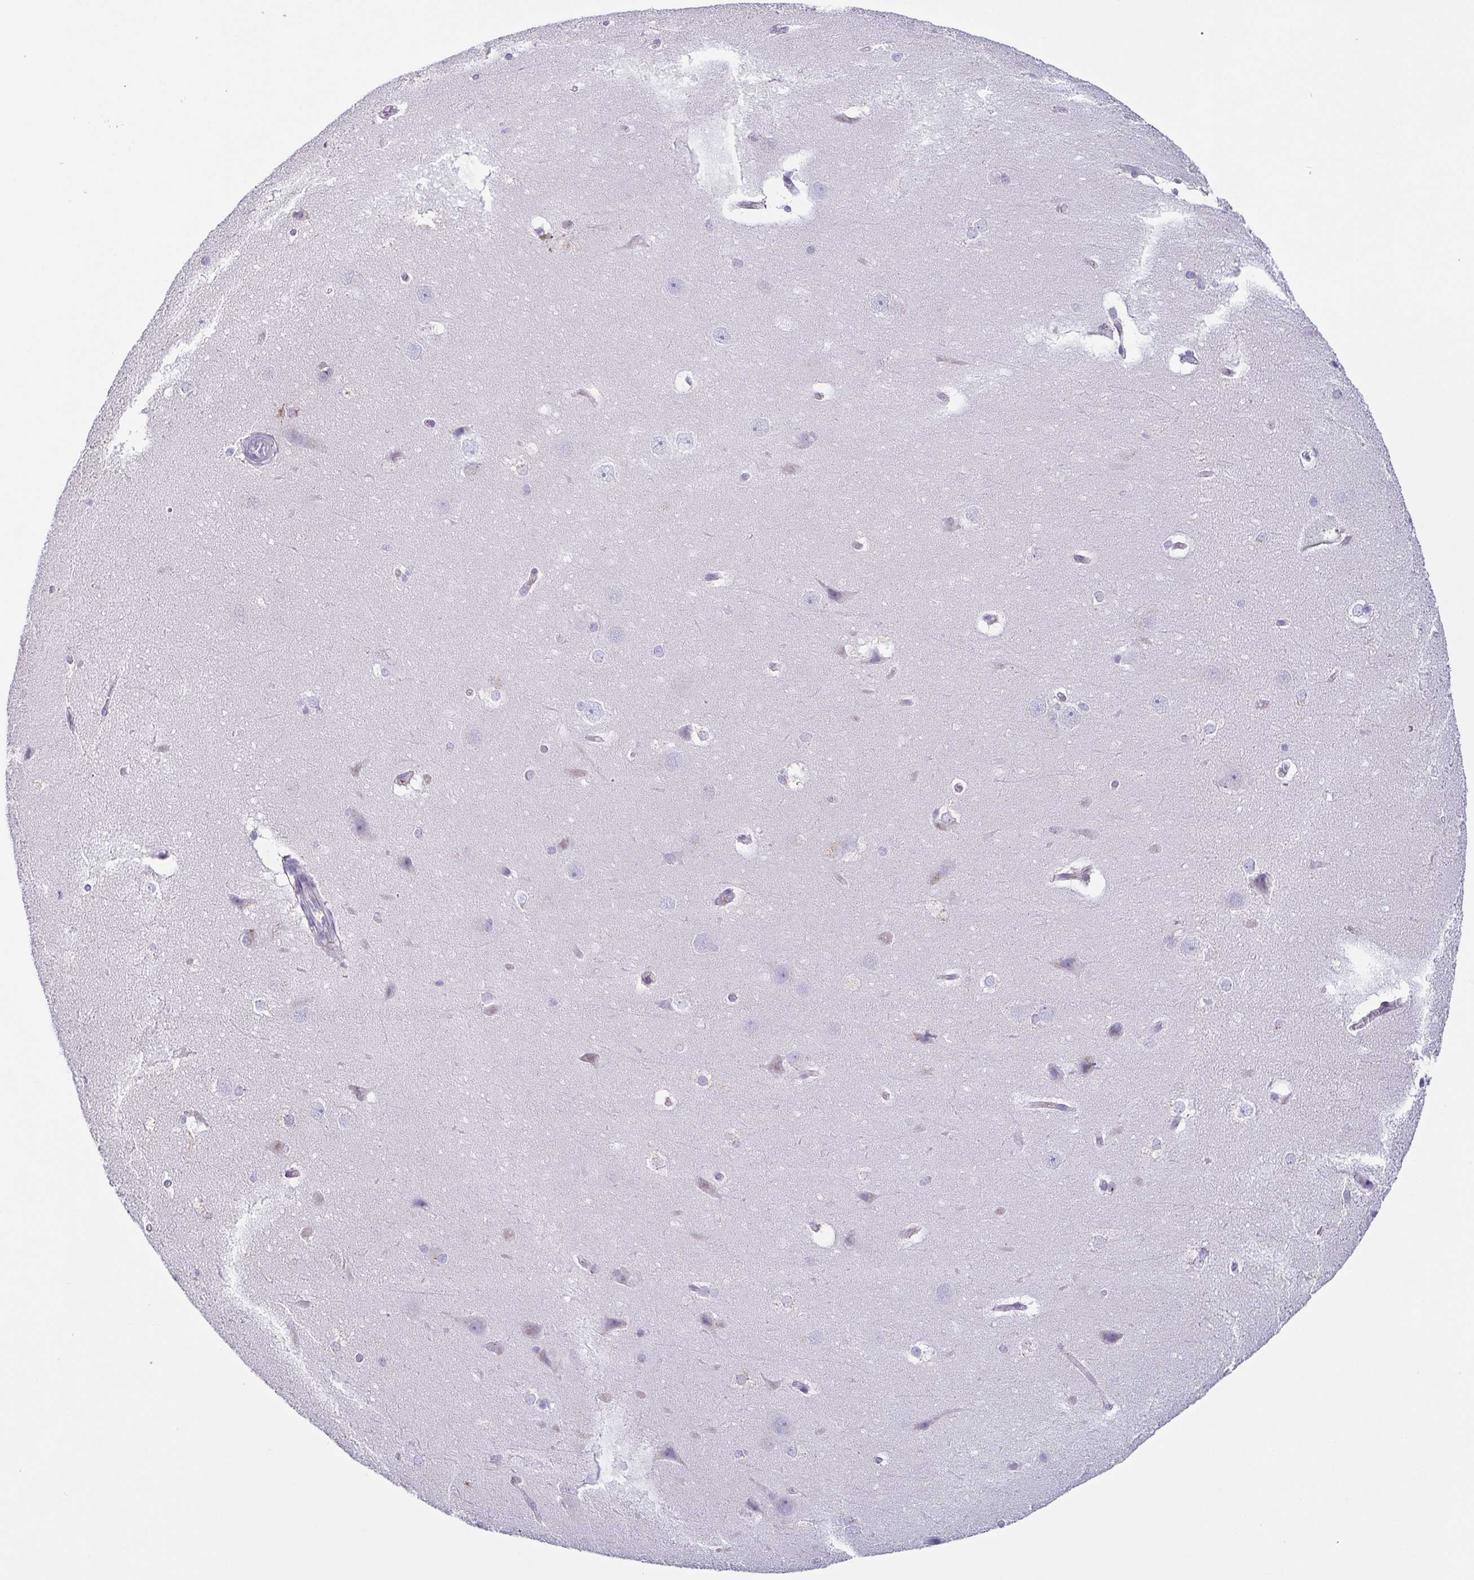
{"staining": {"intensity": "negative", "quantity": "none", "location": "none"}, "tissue": "hippocampus", "cell_type": "Glial cells", "image_type": "normal", "snomed": [{"axis": "morphology", "description": "Normal tissue, NOS"}, {"axis": "topography", "description": "Cerebral cortex"}, {"axis": "topography", "description": "Hippocampus"}], "caption": "Image shows no protein positivity in glial cells of unremarkable hippocampus. The staining was performed using DAB to visualize the protein expression in brown, while the nuclei were stained in blue with hematoxylin (Magnification: 20x).", "gene": "LDLRAD1", "patient": {"sex": "female", "age": 19}}